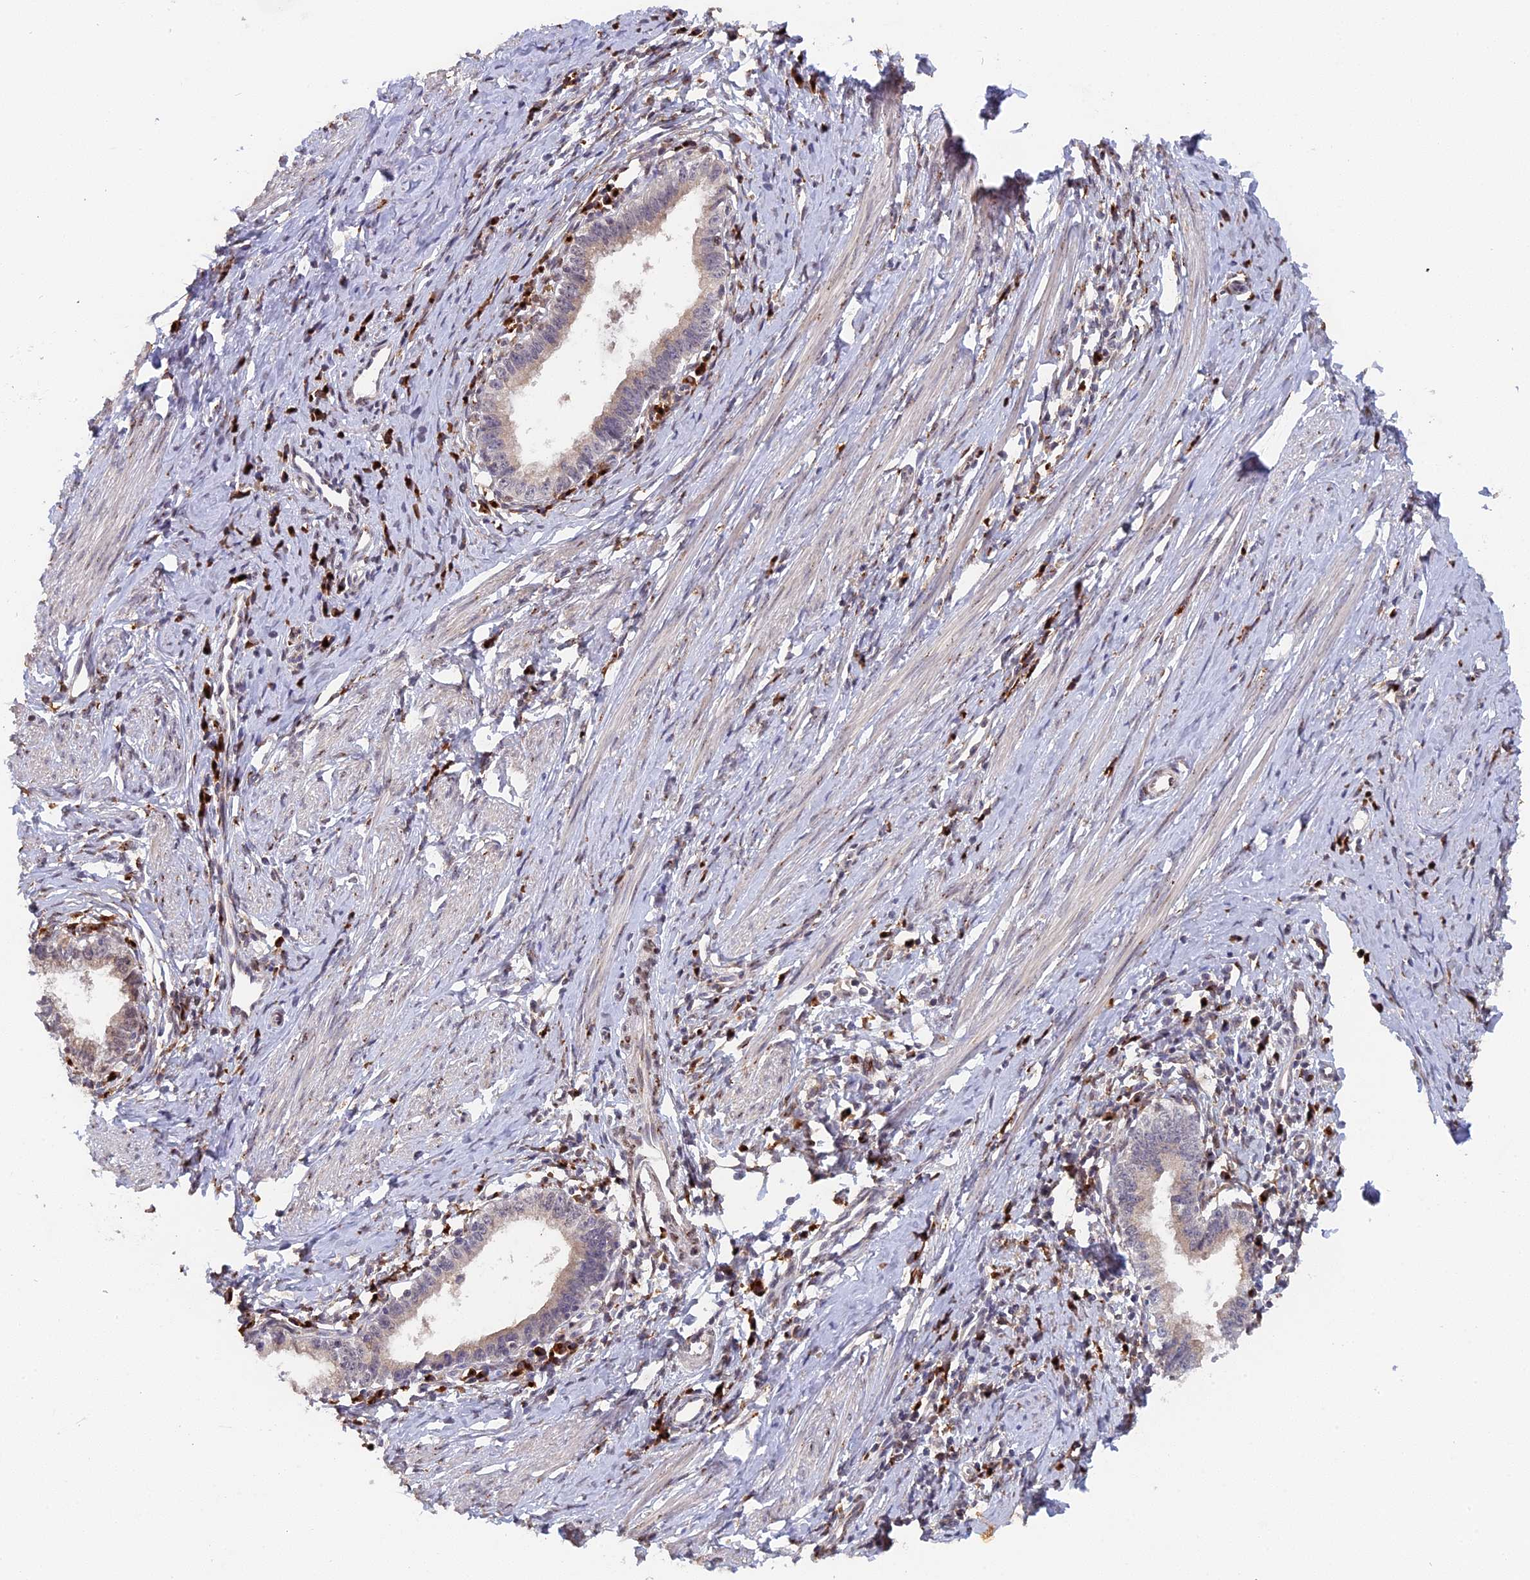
{"staining": {"intensity": "weak", "quantity": "<25%", "location": "cytoplasmic/membranous,nuclear"}, "tissue": "cervical cancer", "cell_type": "Tumor cells", "image_type": "cancer", "snomed": [{"axis": "morphology", "description": "Adenocarcinoma, NOS"}, {"axis": "topography", "description": "Cervix"}], "caption": "Photomicrograph shows no protein staining in tumor cells of cervical cancer (adenocarcinoma) tissue.", "gene": "SNX17", "patient": {"sex": "female", "age": 36}}